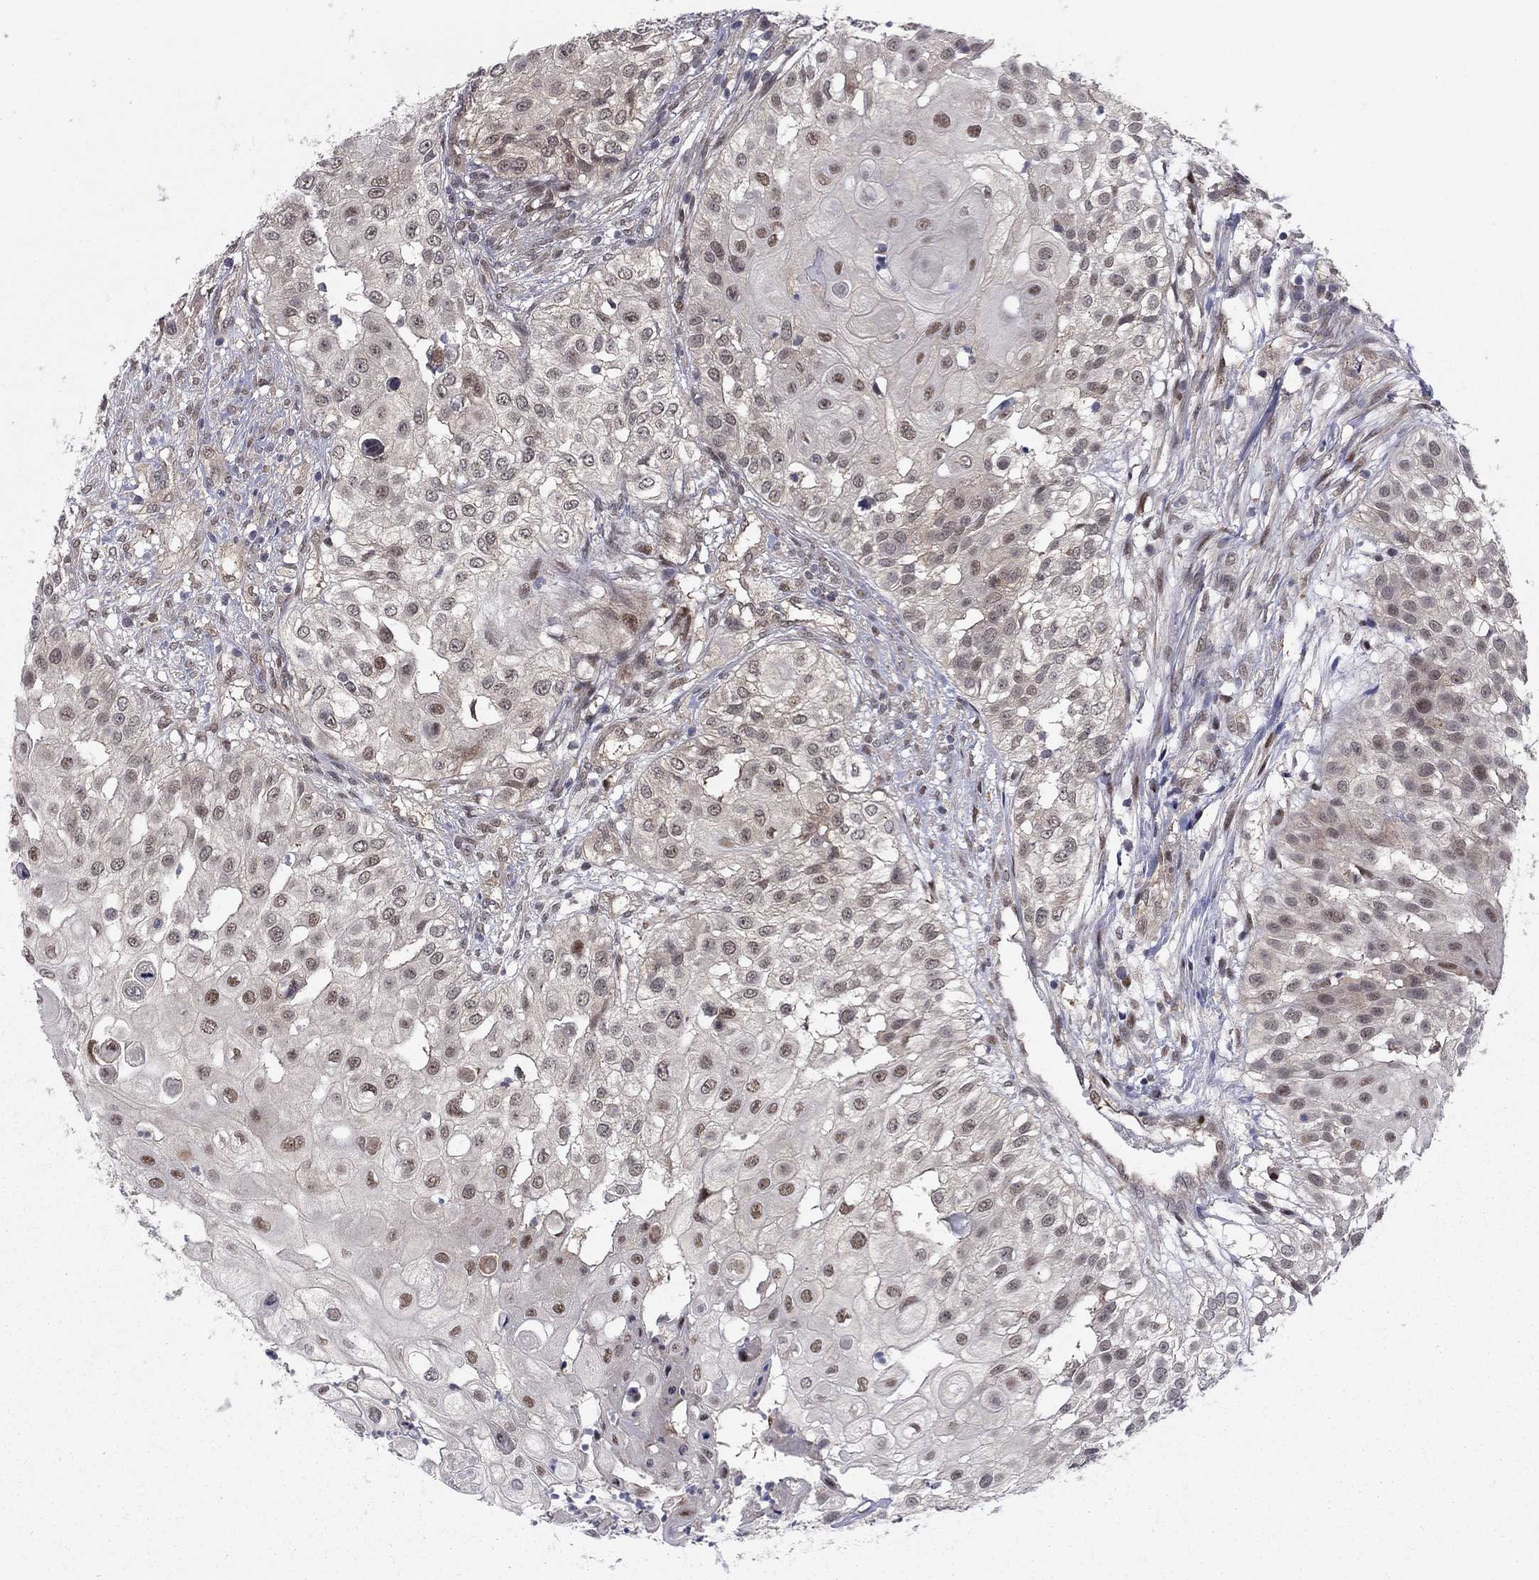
{"staining": {"intensity": "weak", "quantity": "25%-75%", "location": "nuclear"}, "tissue": "urothelial cancer", "cell_type": "Tumor cells", "image_type": "cancer", "snomed": [{"axis": "morphology", "description": "Urothelial carcinoma, High grade"}, {"axis": "topography", "description": "Urinary bladder"}], "caption": "Tumor cells show low levels of weak nuclear staining in approximately 25%-75% of cells in human urothelial cancer.", "gene": "PSMC1", "patient": {"sex": "female", "age": 79}}